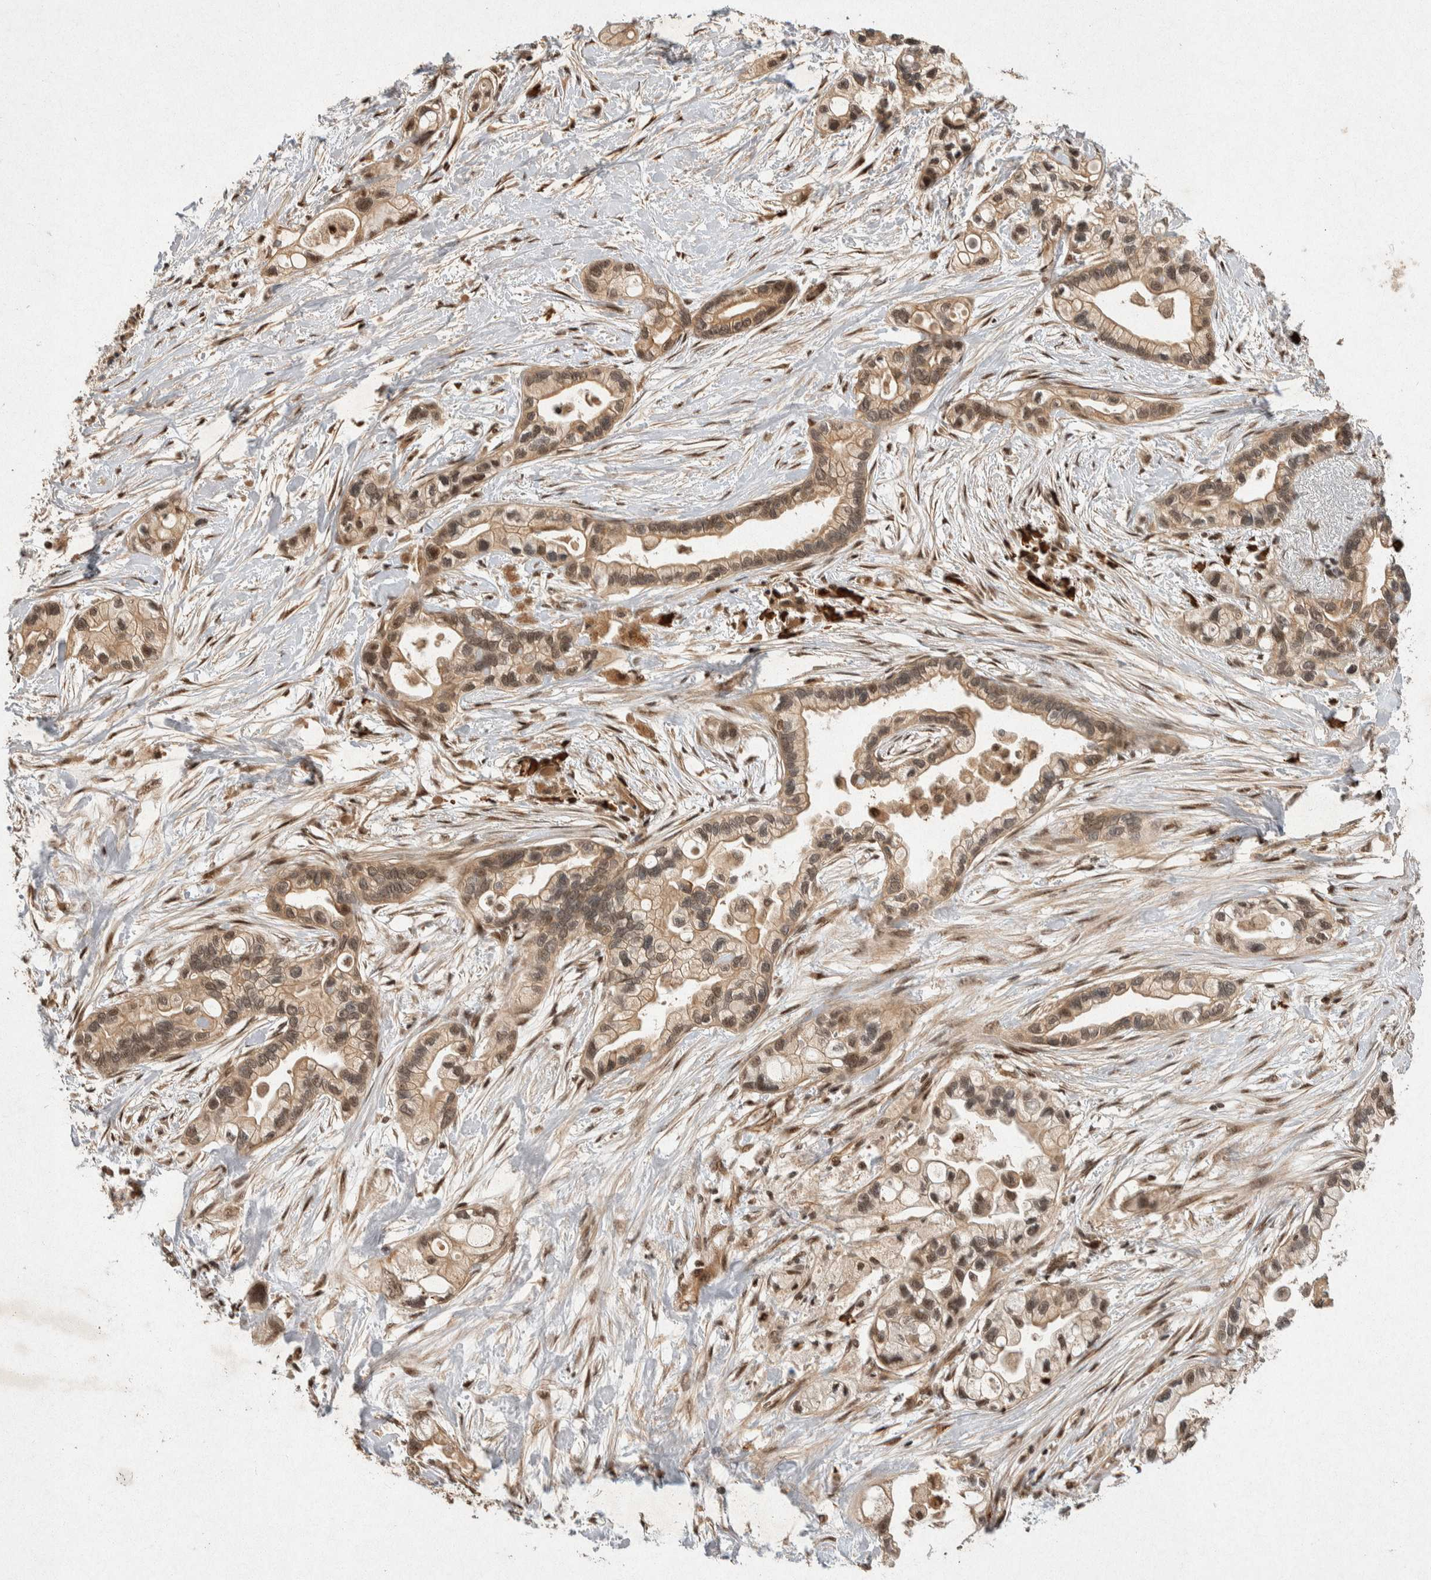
{"staining": {"intensity": "moderate", "quantity": ">75%", "location": "cytoplasmic/membranous,nuclear"}, "tissue": "pancreatic cancer", "cell_type": "Tumor cells", "image_type": "cancer", "snomed": [{"axis": "morphology", "description": "Adenocarcinoma, NOS"}, {"axis": "topography", "description": "Pancreas"}], "caption": "IHC (DAB) staining of human adenocarcinoma (pancreatic) demonstrates moderate cytoplasmic/membranous and nuclear protein positivity in approximately >75% of tumor cells. (DAB (3,3'-diaminobenzidine) IHC, brown staining for protein, blue staining for nuclei).", "gene": "TOR1B", "patient": {"sex": "female", "age": 77}}